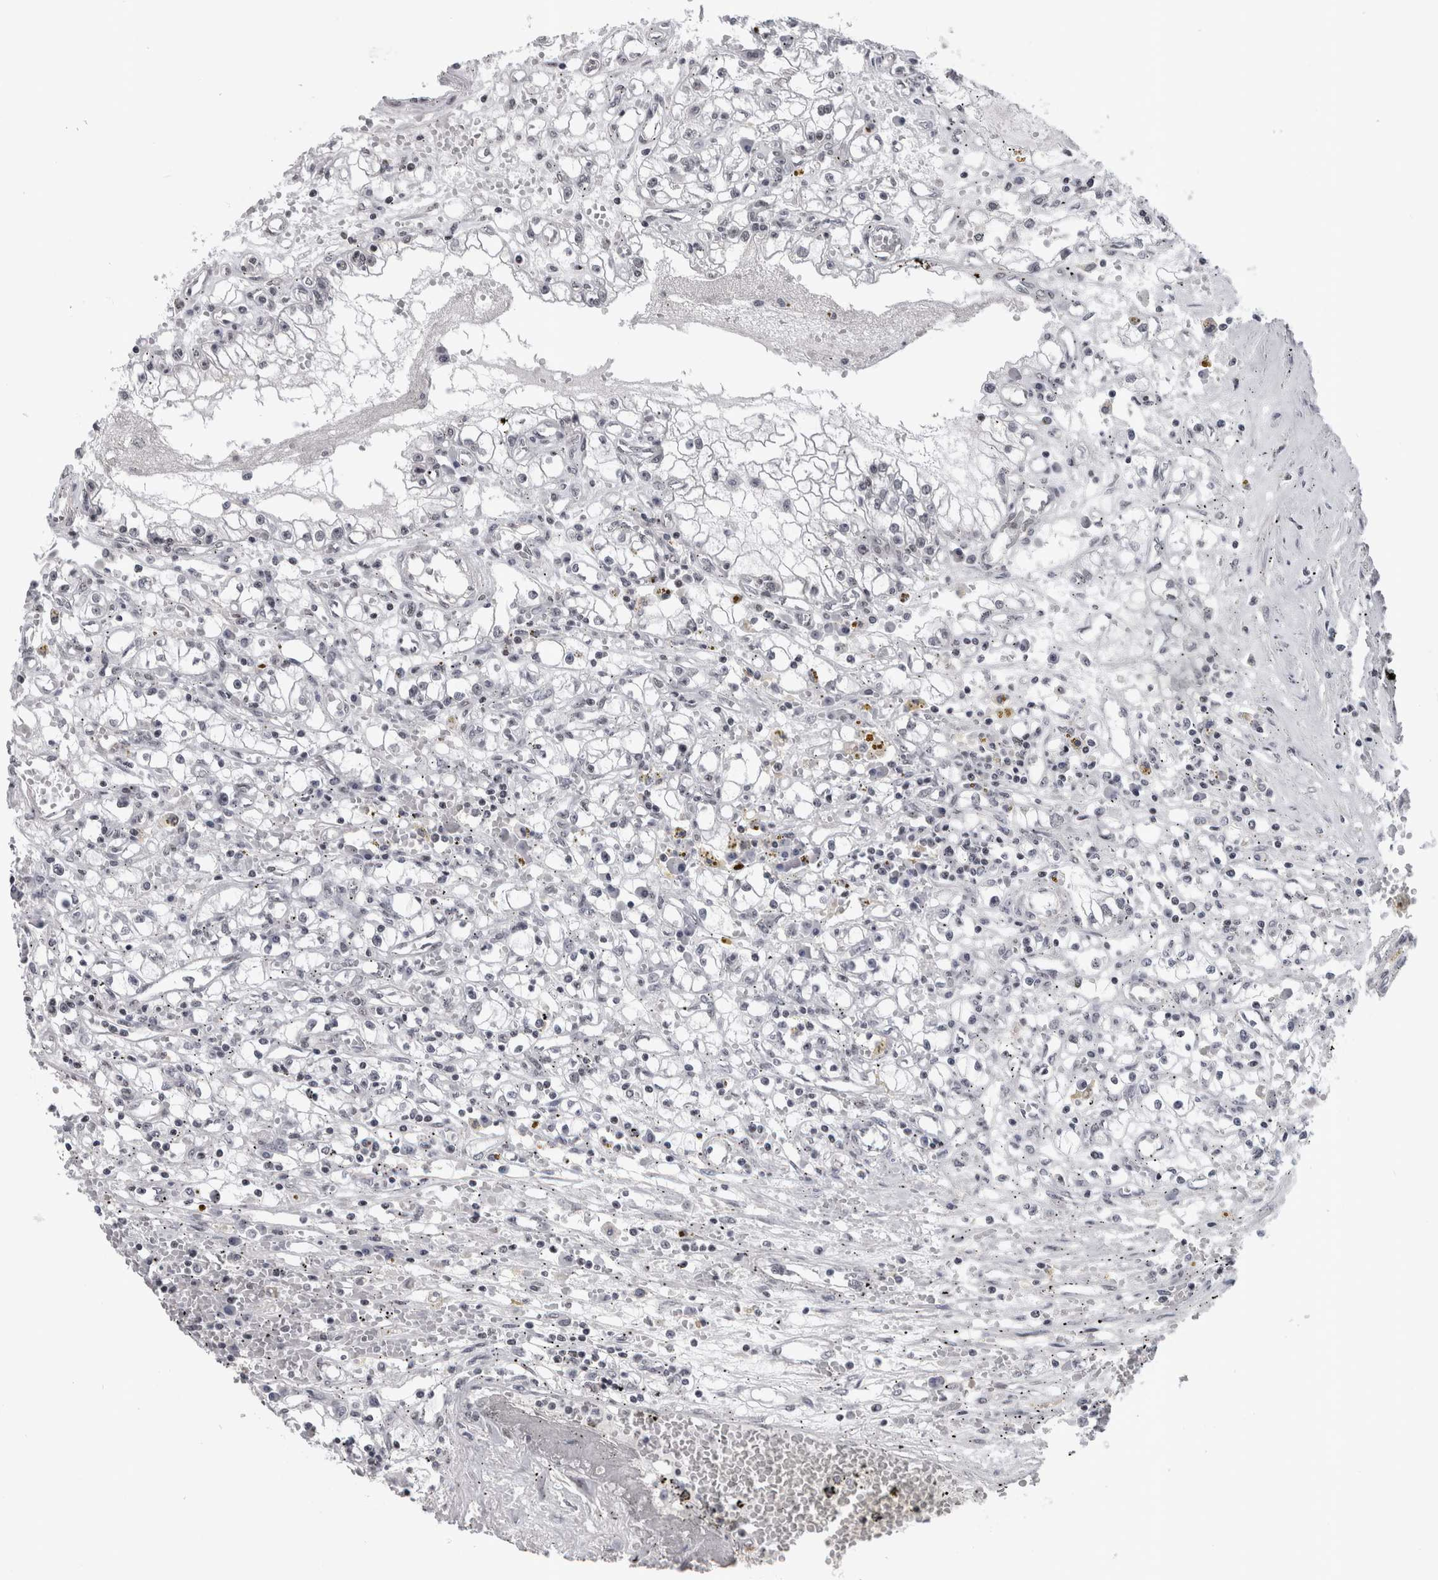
{"staining": {"intensity": "negative", "quantity": "none", "location": "none"}, "tissue": "renal cancer", "cell_type": "Tumor cells", "image_type": "cancer", "snomed": [{"axis": "morphology", "description": "Adenocarcinoma, NOS"}, {"axis": "topography", "description": "Kidney"}], "caption": "Tumor cells show no significant protein staining in renal cancer. (DAB (3,3'-diaminobenzidine) immunohistochemistry (IHC) with hematoxylin counter stain).", "gene": "ARID4B", "patient": {"sex": "male", "age": 56}}